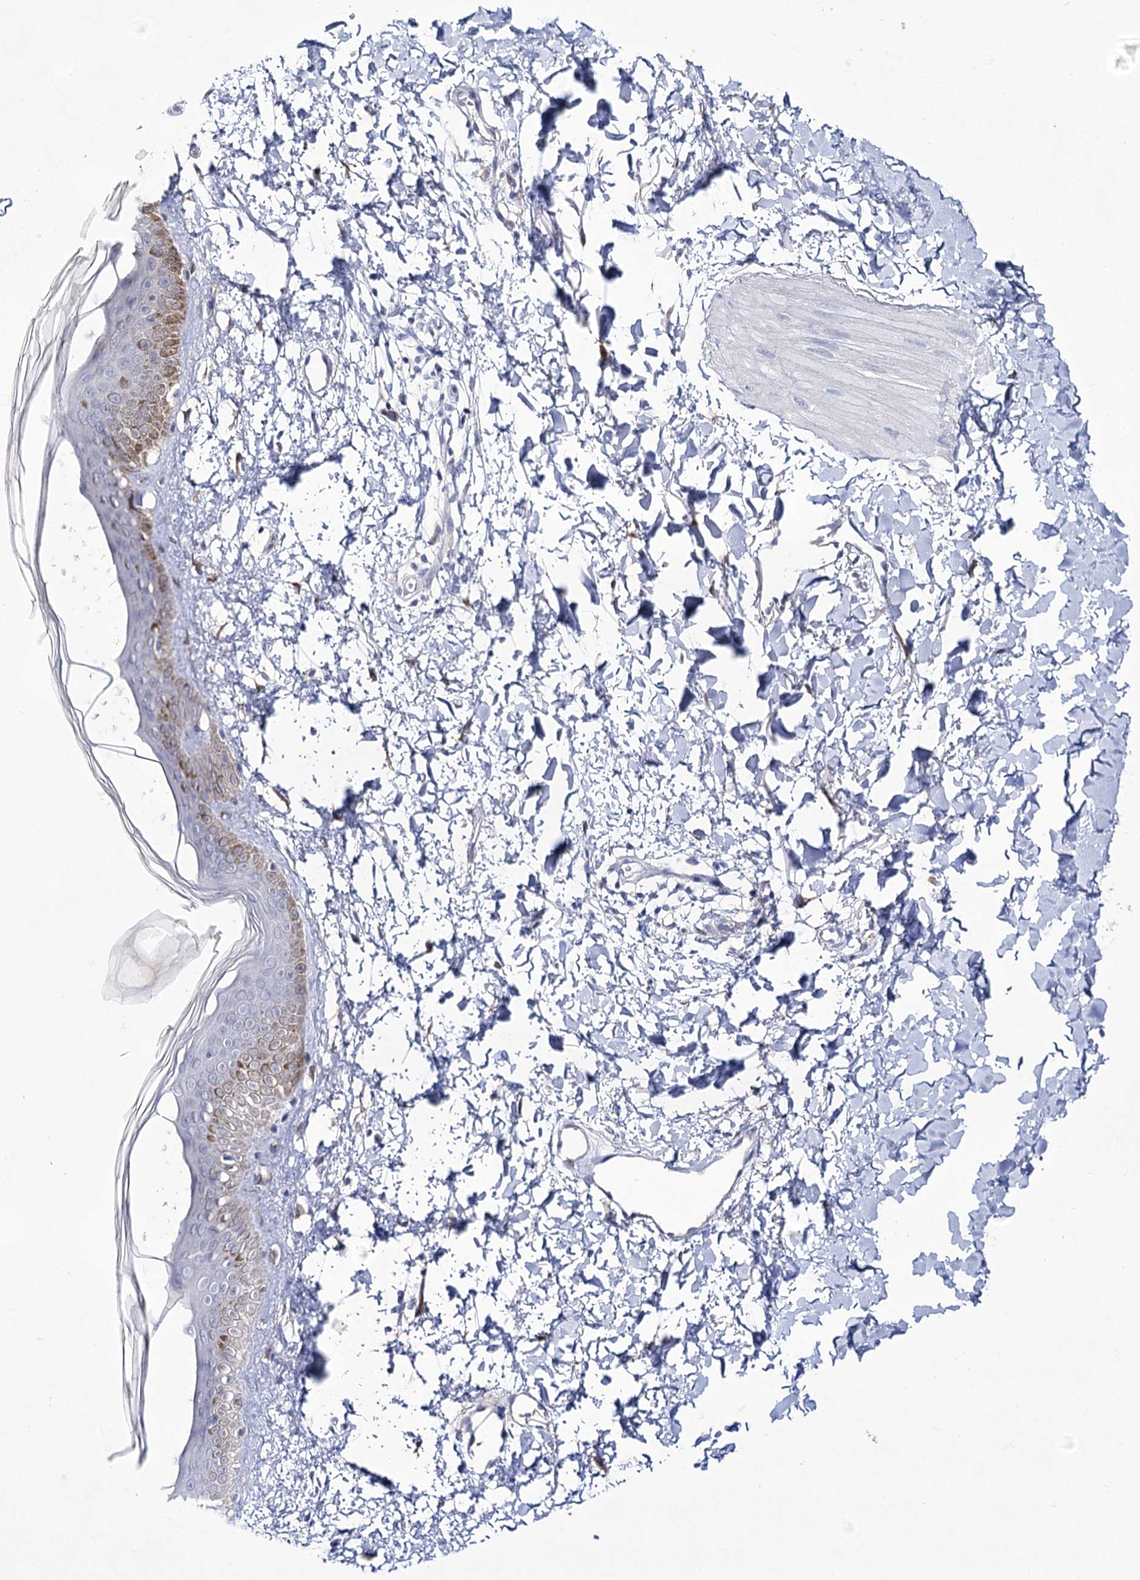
{"staining": {"intensity": "weak", "quantity": "25%-75%", "location": "cytoplasmic/membranous"}, "tissue": "skin", "cell_type": "Fibroblasts", "image_type": "normal", "snomed": [{"axis": "morphology", "description": "Normal tissue, NOS"}, {"axis": "topography", "description": "Skin"}], "caption": "Immunohistochemistry (IHC) histopathology image of unremarkable skin: skin stained using IHC shows low levels of weak protein expression localized specifically in the cytoplasmic/membranous of fibroblasts, appearing as a cytoplasmic/membranous brown color.", "gene": "UGDH", "patient": {"sex": "female", "age": 58}}